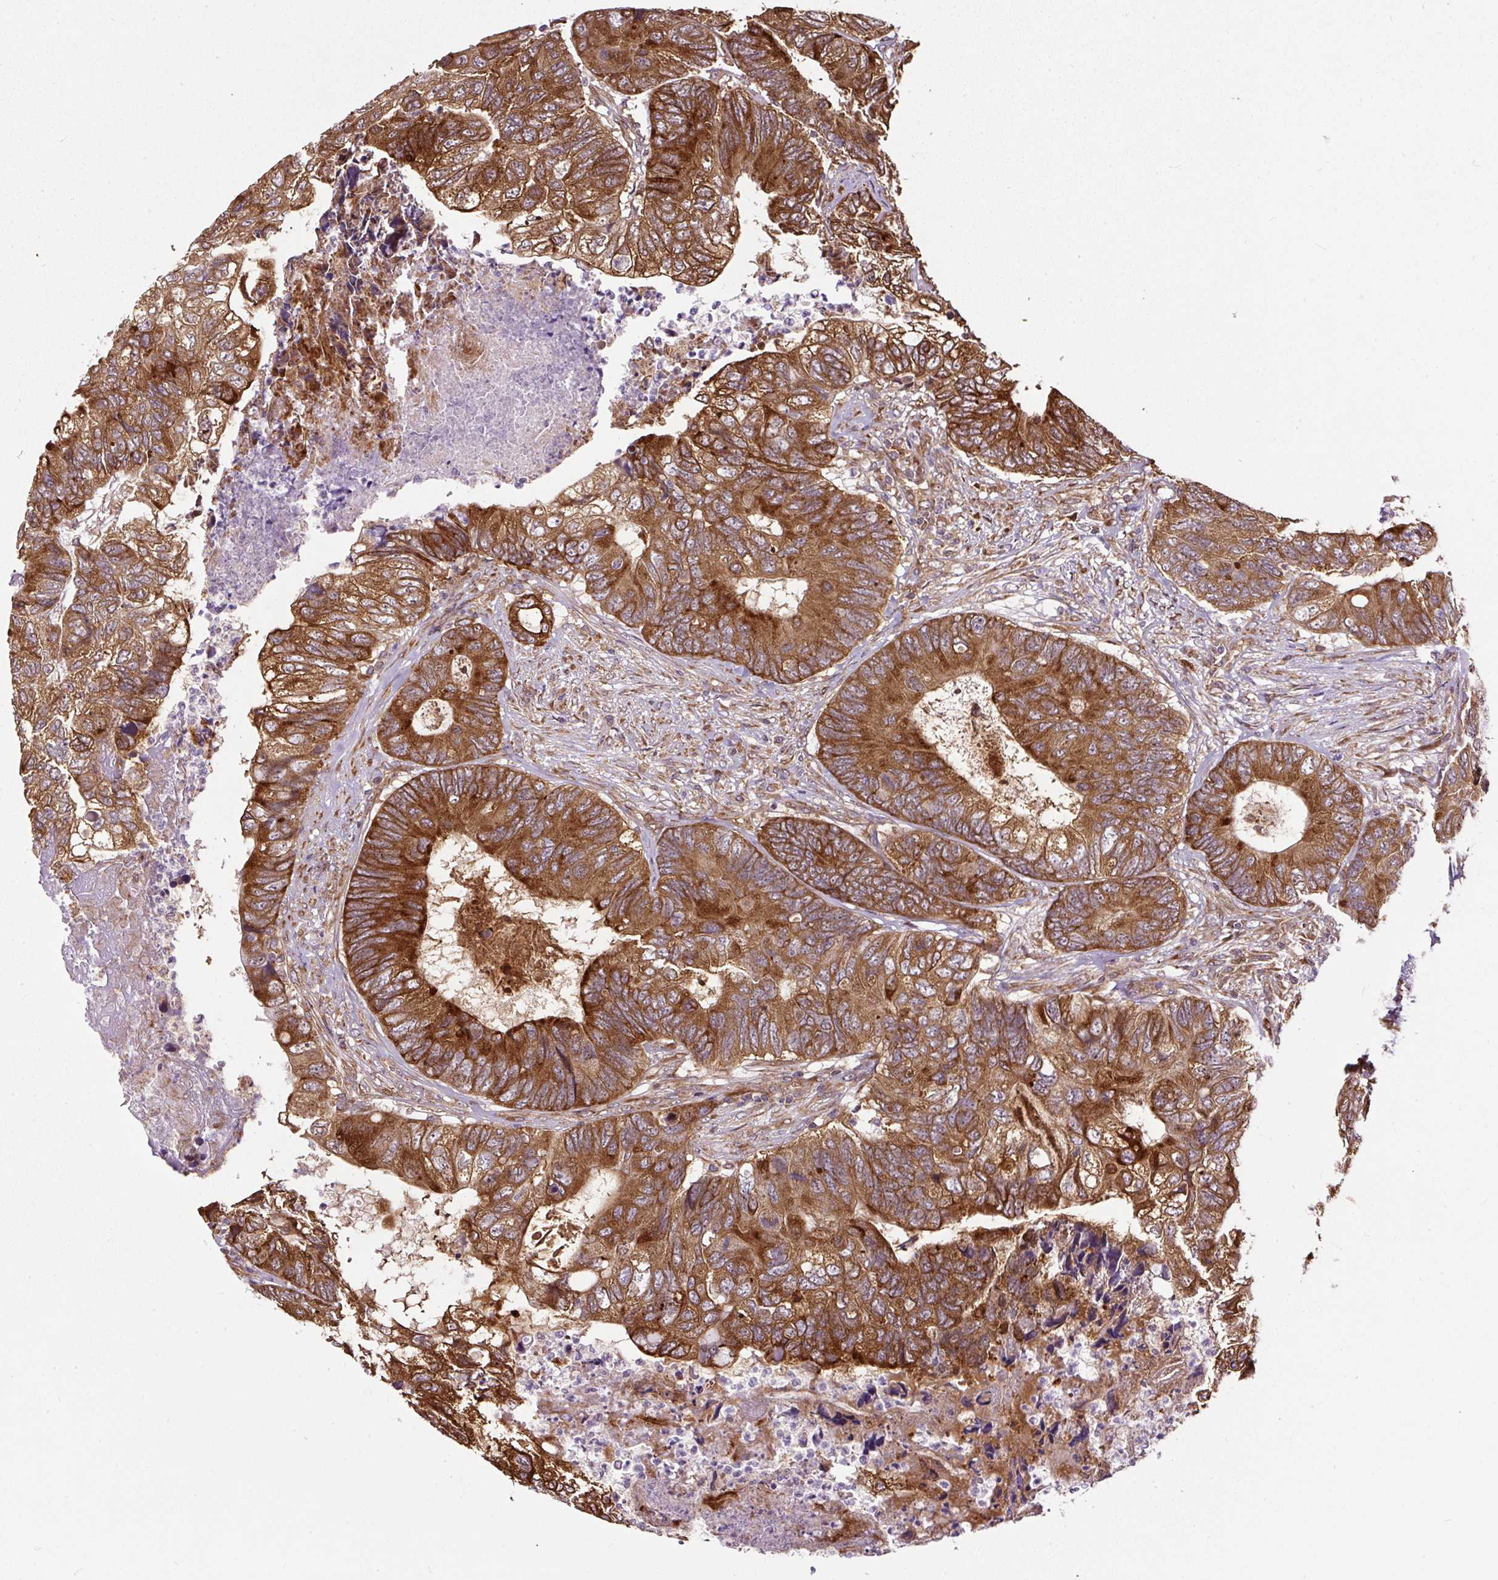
{"staining": {"intensity": "strong", "quantity": ">75%", "location": "cytoplasmic/membranous"}, "tissue": "colorectal cancer", "cell_type": "Tumor cells", "image_type": "cancer", "snomed": [{"axis": "morphology", "description": "Adenocarcinoma, NOS"}, {"axis": "topography", "description": "Colon"}], "caption": "Protein analysis of colorectal adenocarcinoma tissue shows strong cytoplasmic/membranous positivity in approximately >75% of tumor cells.", "gene": "KDM4E", "patient": {"sex": "female", "age": 67}}